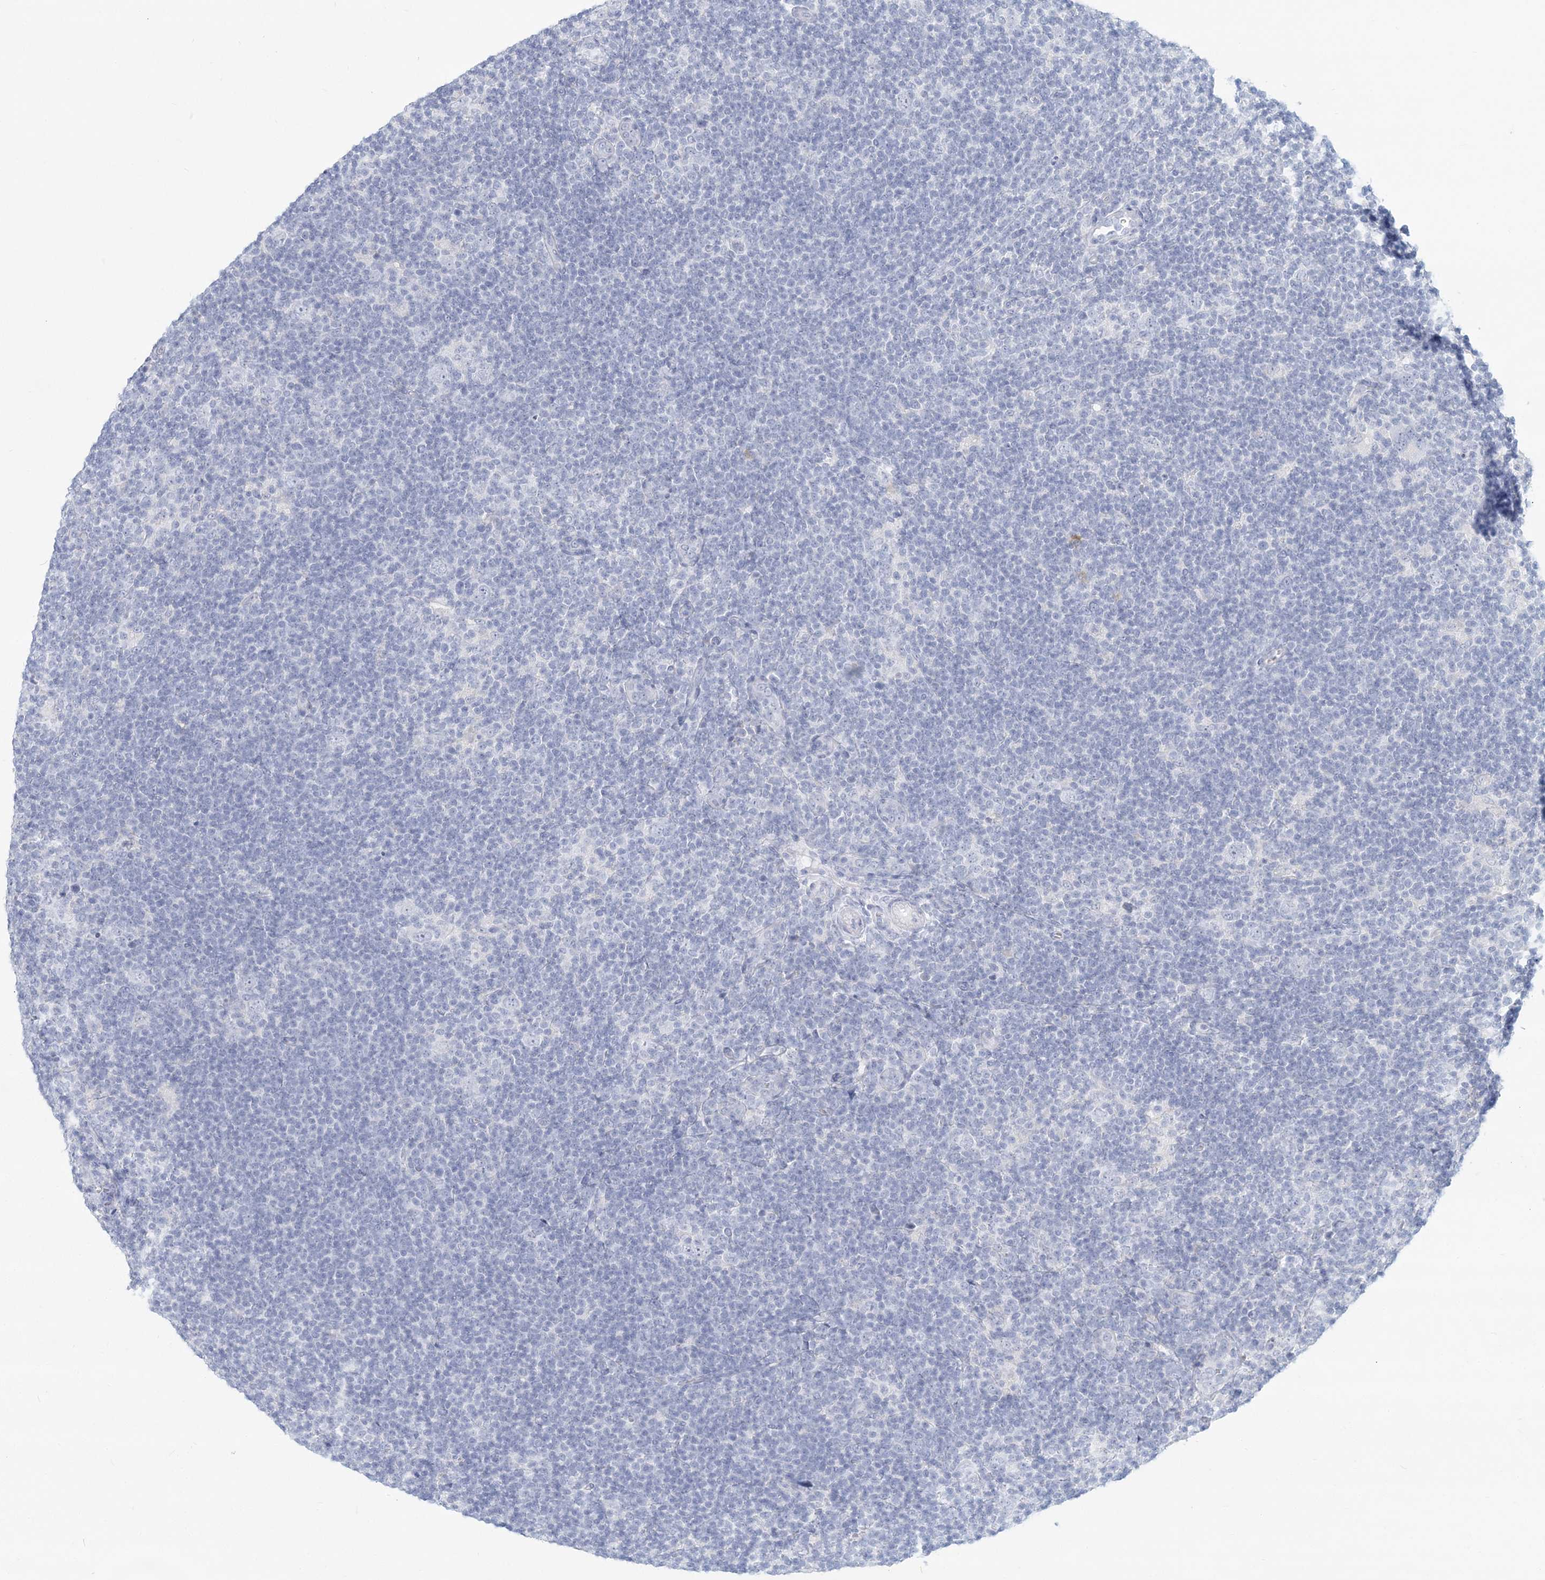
{"staining": {"intensity": "negative", "quantity": "none", "location": "none"}, "tissue": "lymphoma", "cell_type": "Tumor cells", "image_type": "cancer", "snomed": [{"axis": "morphology", "description": "Hodgkin's disease, NOS"}, {"axis": "topography", "description": "Lymph node"}], "caption": "DAB immunohistochemical staining of Hodgkin's disease exhibits no significant positivity in tumor cells. (Immunohistochemistry, brightfield microscopy, high magnification).", "gene": "CSN1S1", "patient": {"sex": "female", "age": 57}}